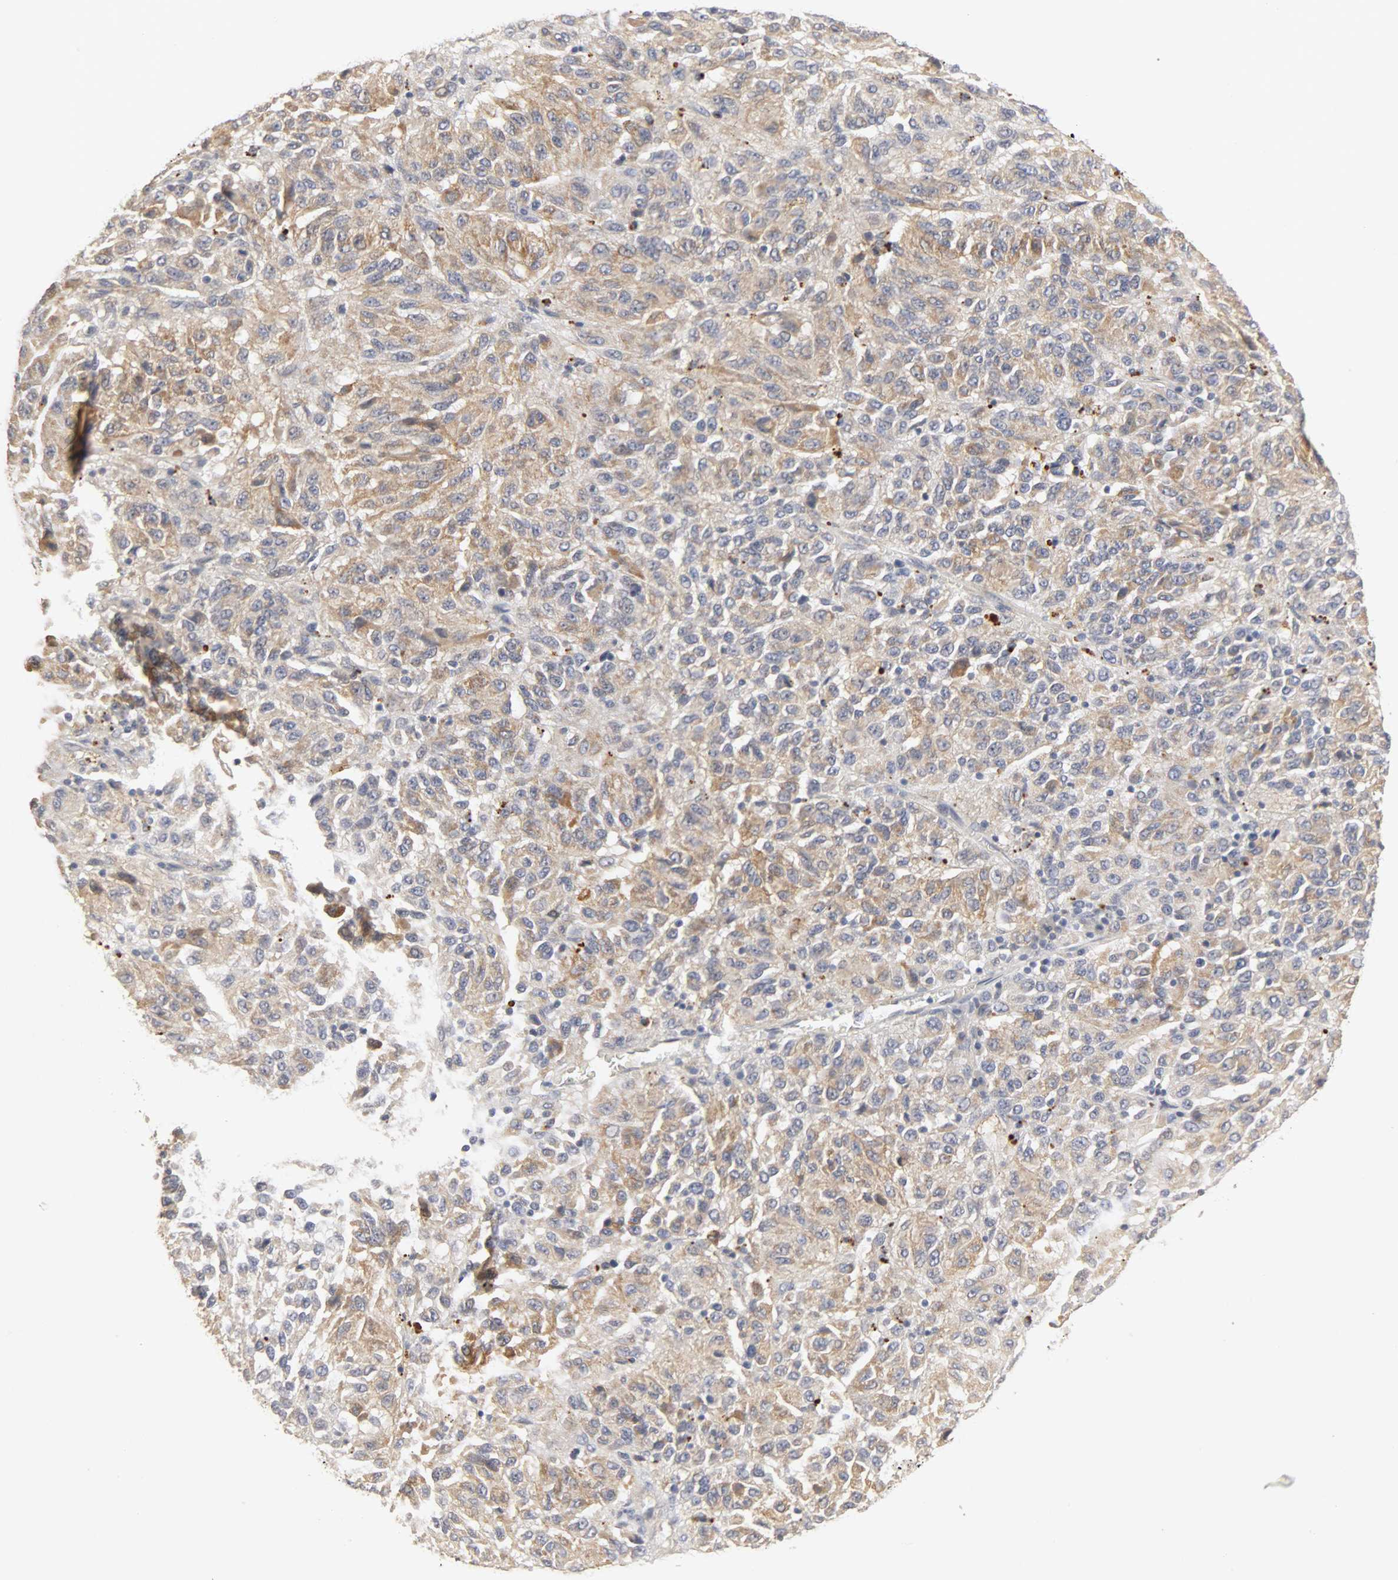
{"staining": {"intensity": "weak", "quantity": ">75%", "location": "cytoplasmic/membranous"}, "tissue": "melanoma", "cell_type": "Tumor cells", "image_type": "cancer", "snomed": [{"axis": "morphology", "description": "Malignant melanoma, Metastatic site"}, {"axis": "topography", "description": "Lung"}], "caption": "Weak cytoplasmic/membranous expression for a protein is appreciated in approximately >75% of tumor cells of malignant melanoma (metastatic site) using immunohistochemistry.", "gene": "SLC10A2", "patient": {"sex": "male", "age": 64}}